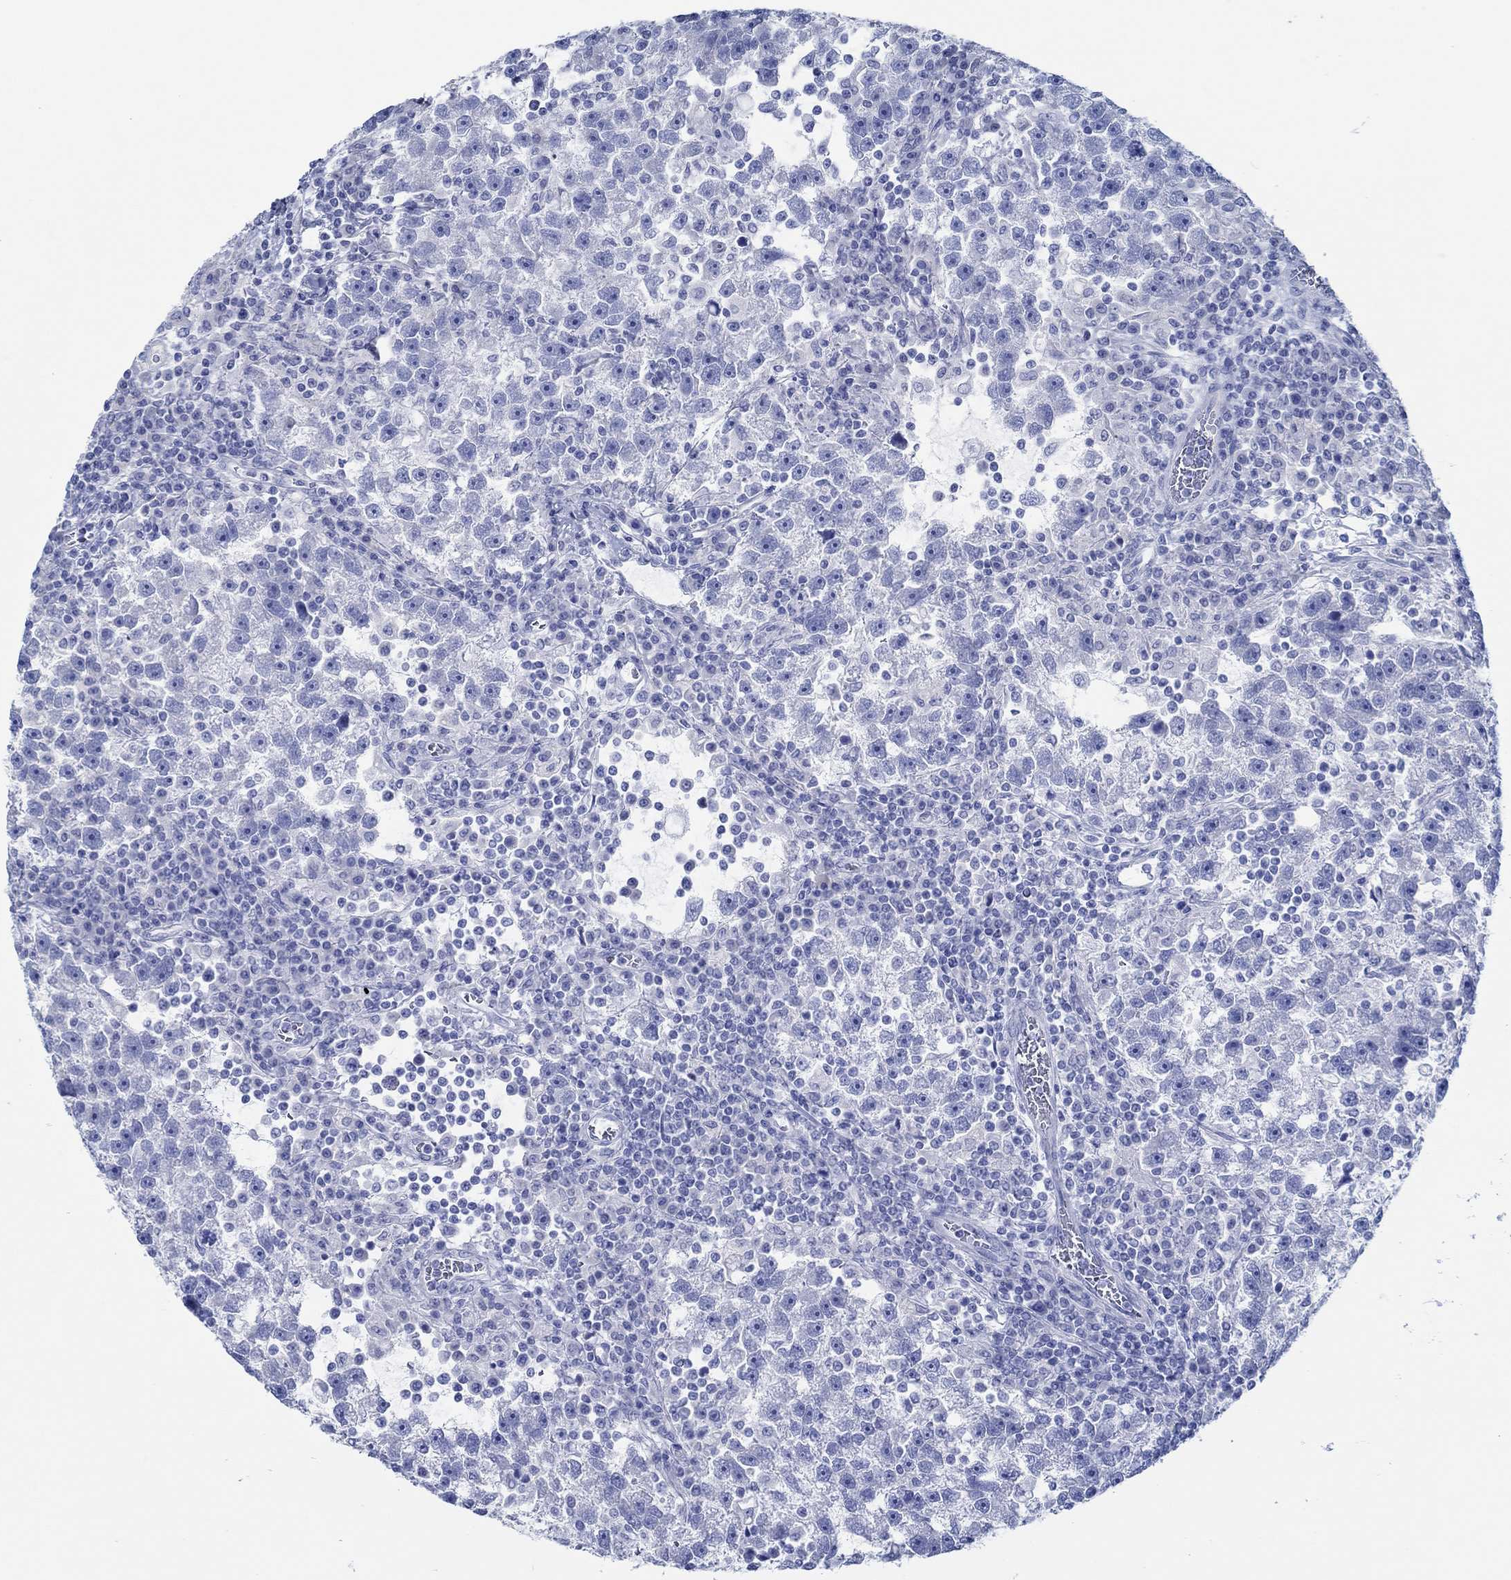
{"staining": {"intensity": "negative", "quantity": "none", "location": "none"}, "tissue": "testis cancer", "cell_type": "Tumor cells", "image_type": "cancer", "snomed": [{"axis": "morphology", "description": "Seminoma, NOS"}, {"axis": "topography", "description": "Testis"}], "caption": "The image reveals no significant positivity in tumor cells of testis cancer (seminoma).", "gene": "IGFBP6", "patient": {"sex": "male", "age": 47}}